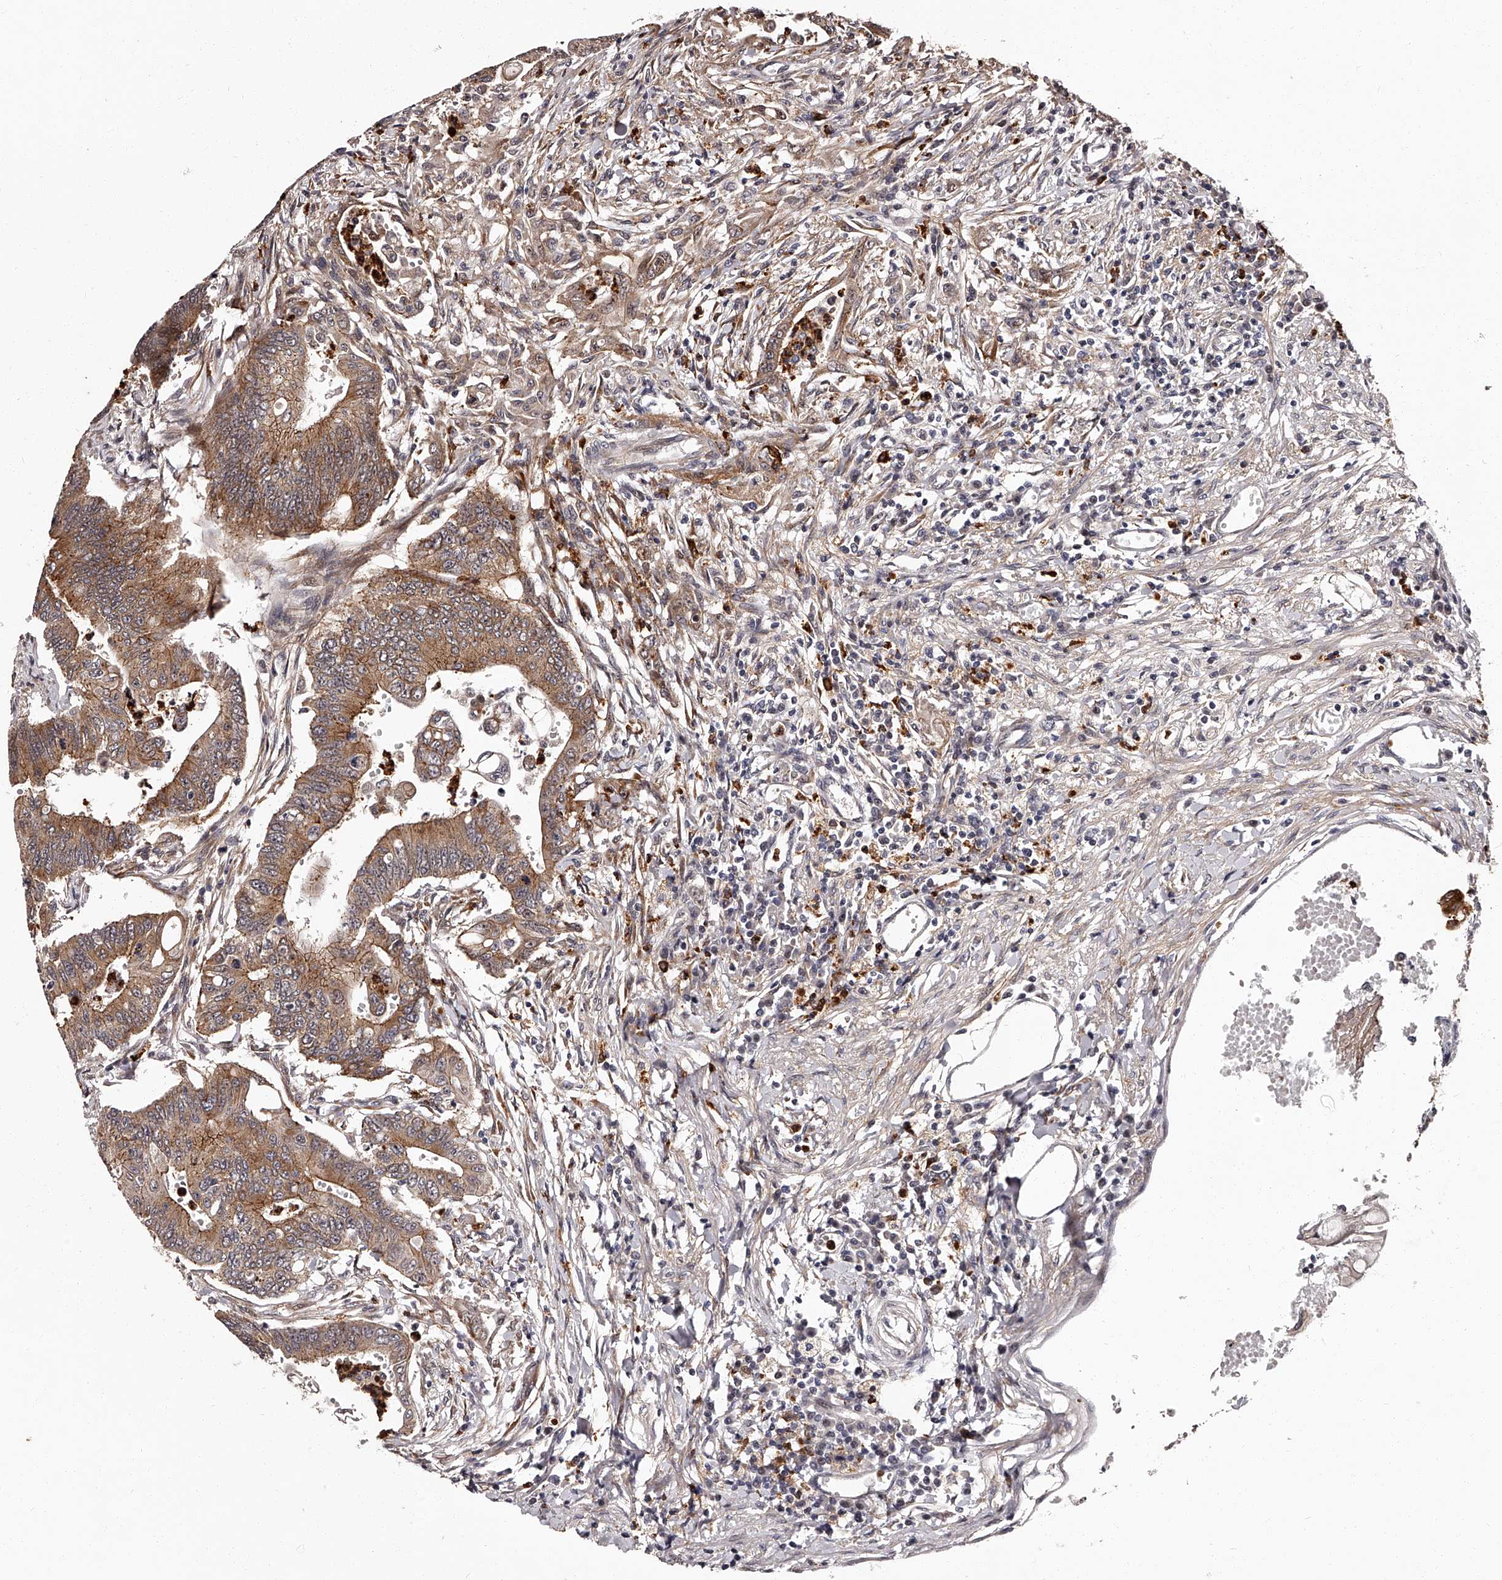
{"staining": {"intensity": "moderate", "quantity": ">75%", "location": "cytoplasmic/membranous"}, "tissue": "colorectal cancer", "cell_type": "Tumor cells", "image_type": "cancer", "snomed": [{"axis": "morphology", "description": "Adenoma, NOS"}, {"axis": "morphology", "description": "Adenocarcinoma, NOS"}, {"axis": "topography", "description": "Colon"}], "caption": "Colorectal adenoma tissue displays moderate cytoplasmic/membranous expression in about >75% of tumor cells, visualized by immunohistochemistry.", "gene": "RSC1A1", "patient": {"sex": "male", "age": 79}}